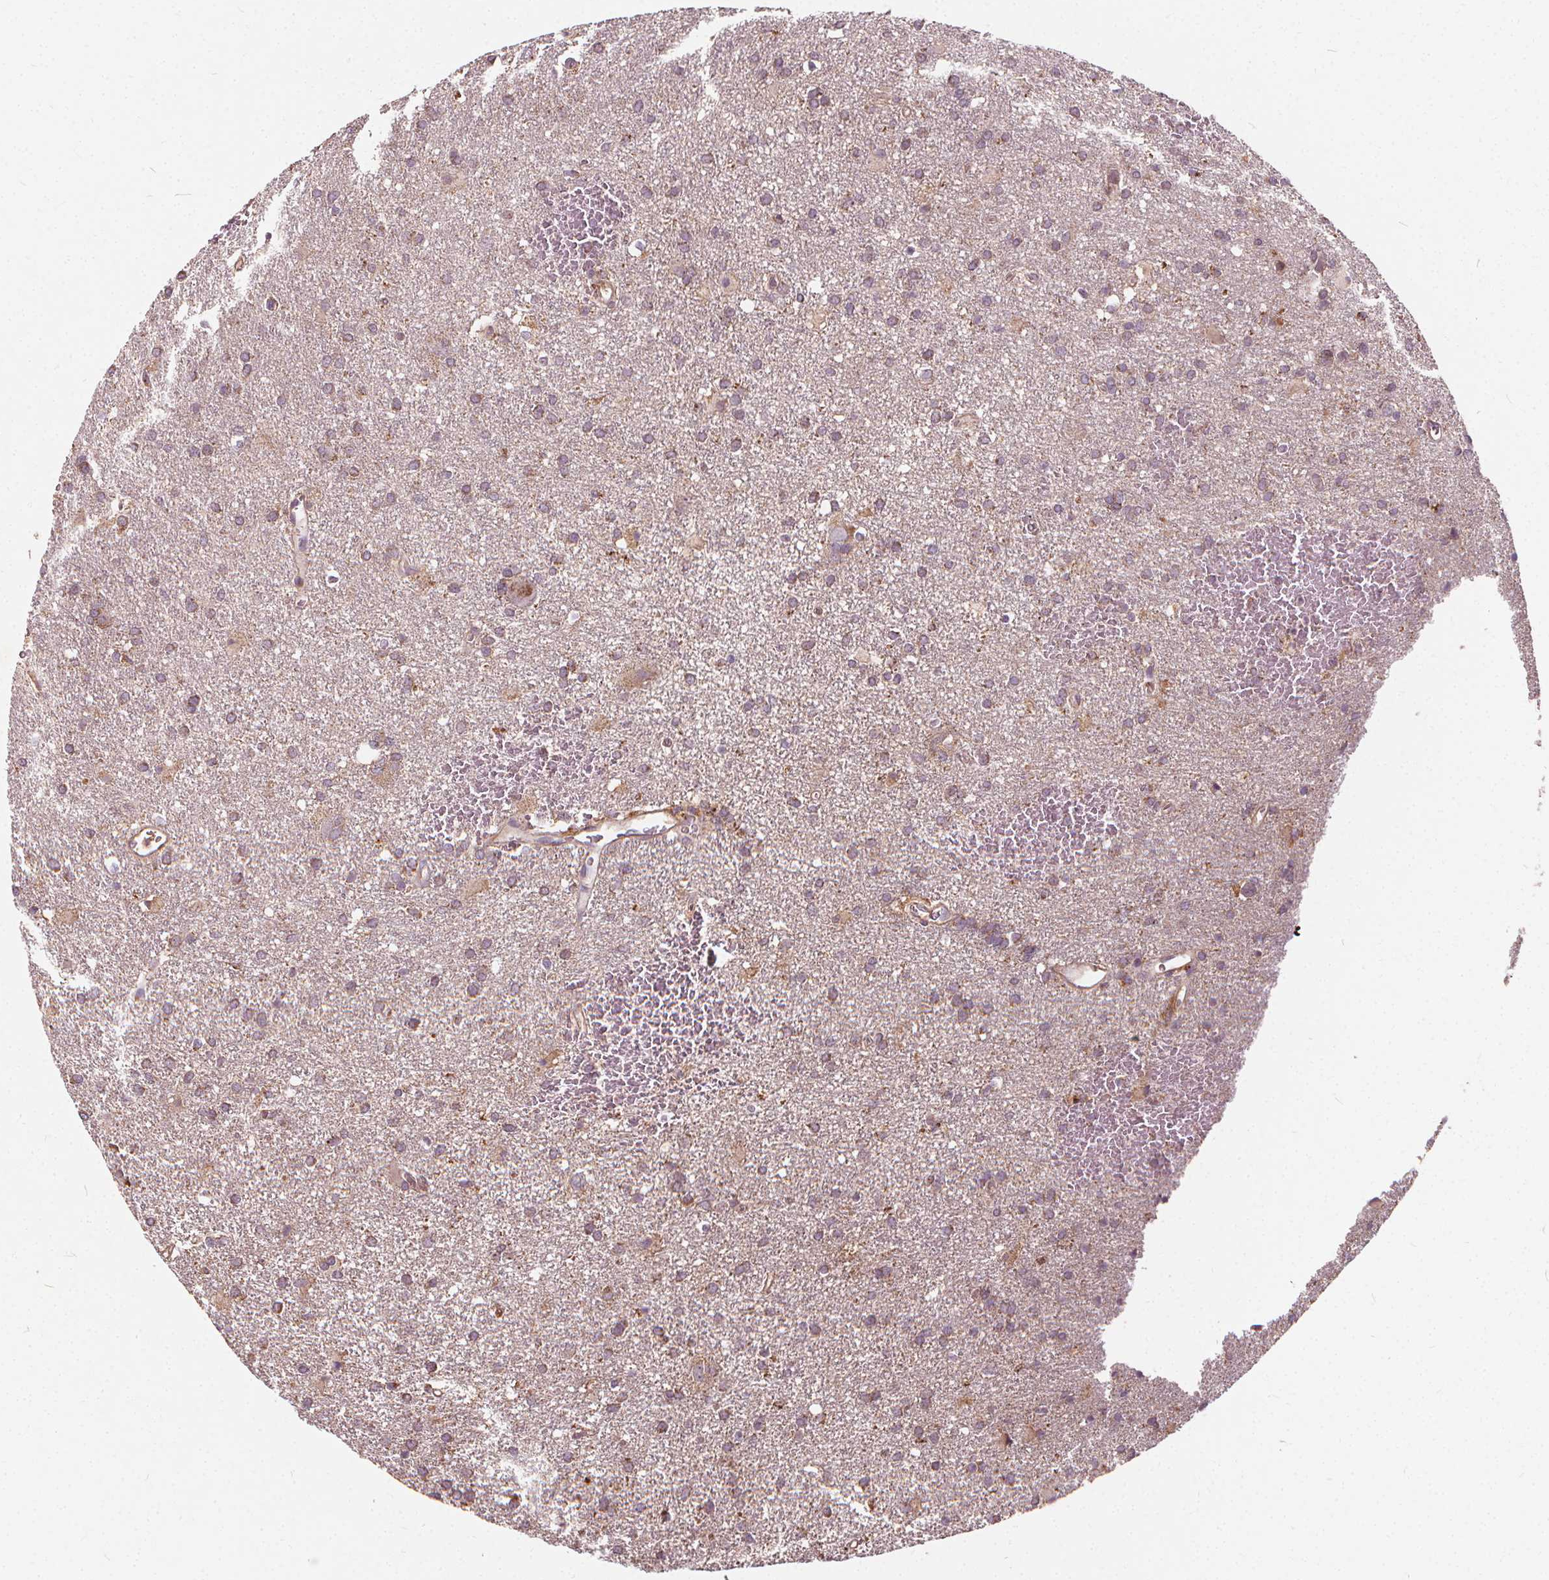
{"staining": {"intensity": "moderate", "quantity": "25%-75%", "location": "cytoplasmic/membranous"}, "tissue": "glioma", "cell_type": "Tumor cells", "image_type": "cancer", "snomed": [{"axis": "morphology", "description": "Glioma, malignant, Low grade"}, {"axis": "topography", "description": "Brain"}], "caption": "Immunohistochemical staining of human glioma reveals medium levels of moderate cytoplasmic/membranous staining in about 25%-75% of tumor cells.", "gene": "ORAI2", "patient": {"sex": "male", "age": 66}}